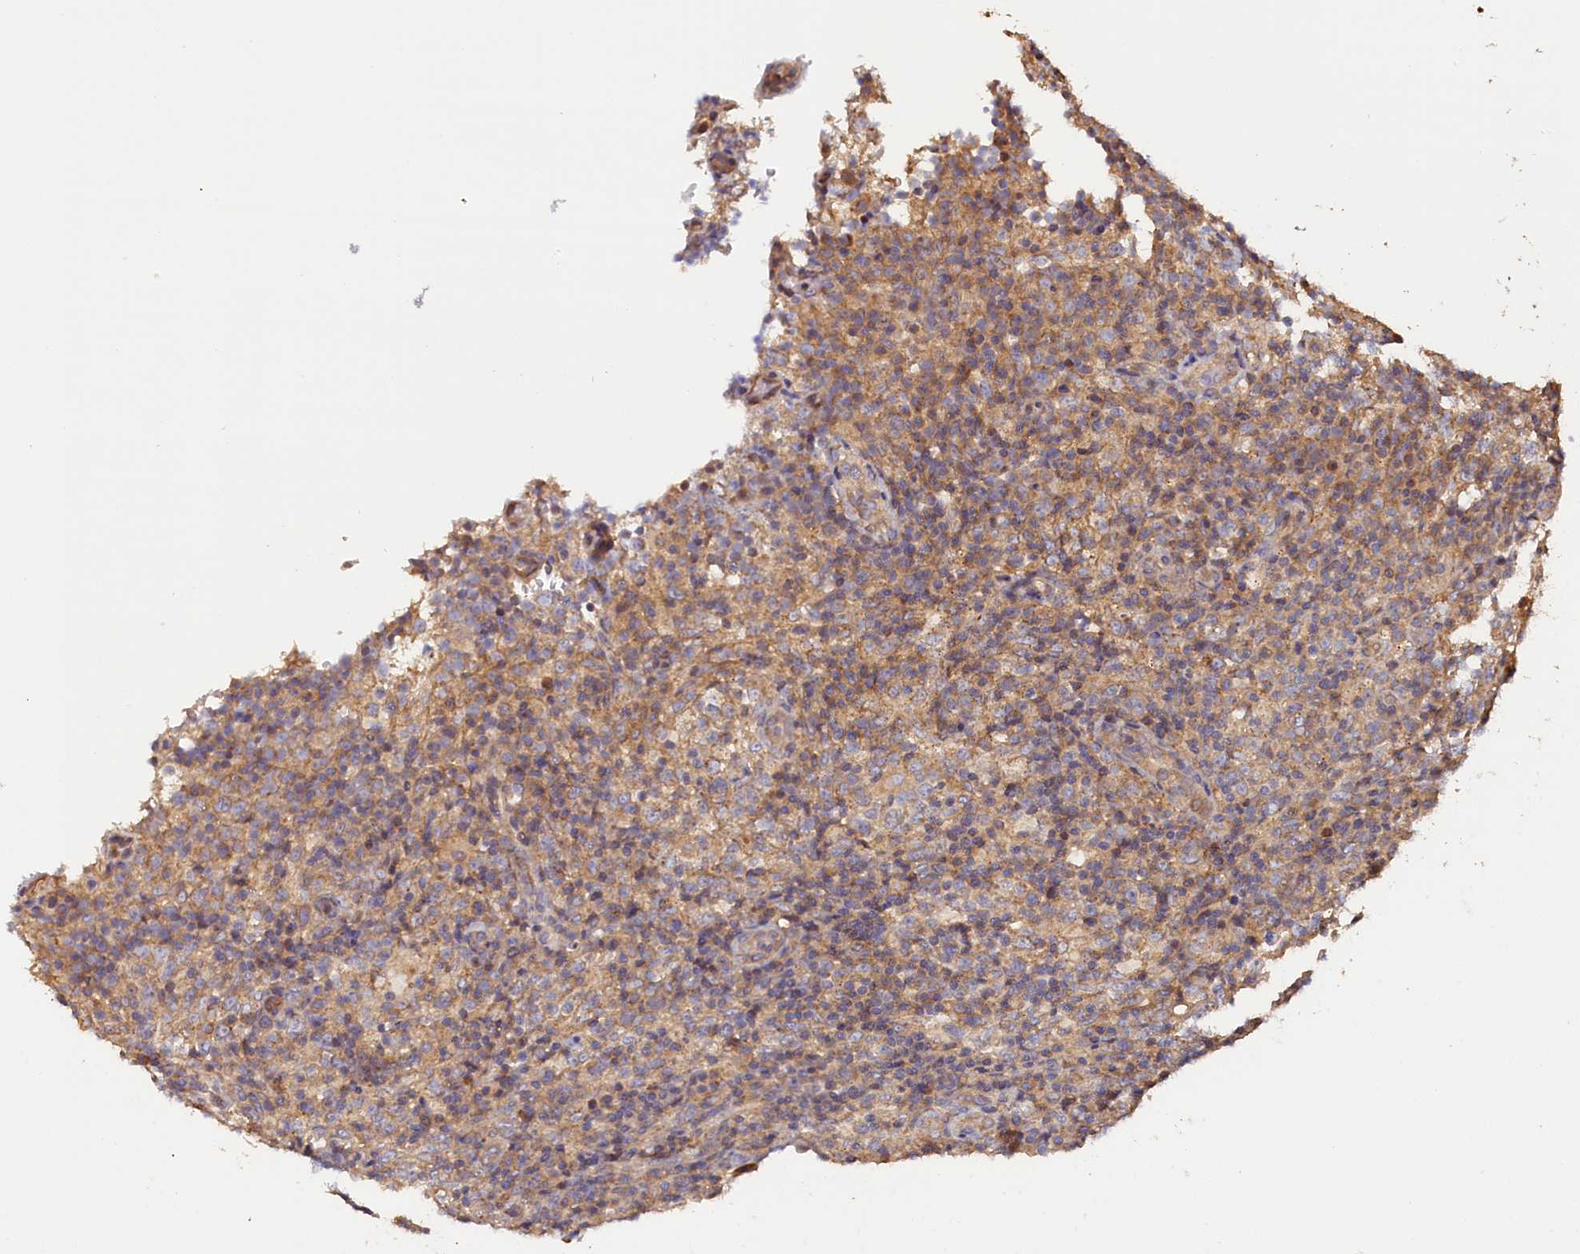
{"staining": {"intensity": "negative", "quantity": "none", "location": "none"}, "tissue": "lymphoma", "cell_type": "Tumor cells", "image_type": "cancer", "snomed": [{"axis": "morphology", "description": "Malignant lymphoma, non-Hodgkin's type, High grade"}, {"axis": "topography", "description": "Lymph node"}], "caption": "This photomicrograph is of high-grade malignant lymphoma, non-Hodgkin's type stained with IHC to label a protein in brown with the nuclei are counter-stained blue. There is no positivity in tumor cells.", "gene": "KATNB1", "patient": {"sex": "female", "age": 76}}